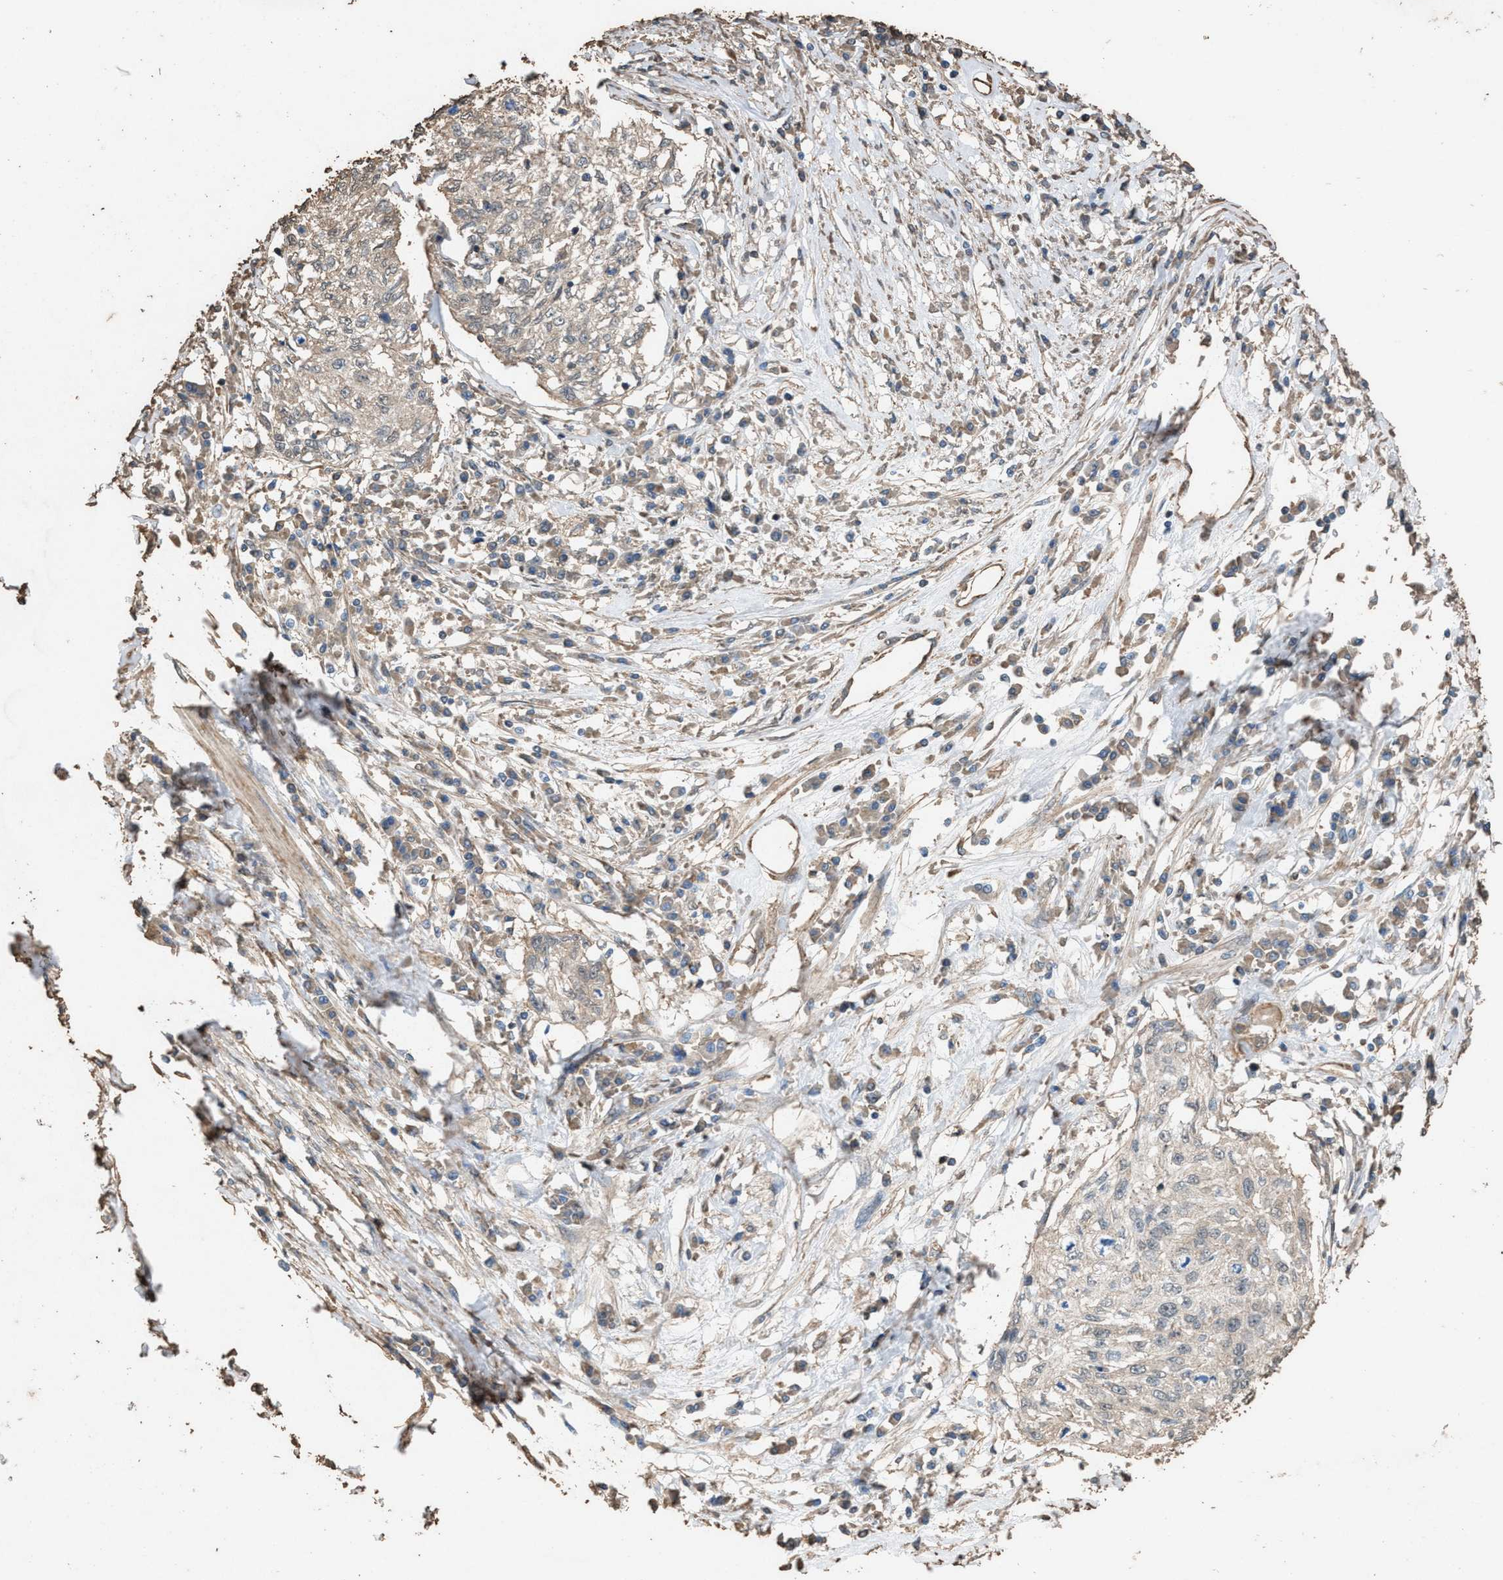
{"staining": {"intensity": "negative", "quantity": "none", "location": "none"}, "tissue": "cervical cancer", "cell_type": "Tumor cells", "image_type": "cancer", "snomed": [{"axis": "morphology", "description": "Squamous cell carcinoma, NOS"}, {"axis": "topography", "description": "Cervix"}], "caption": "There is no significant expression in tumor cells of squamous cell carcinoma (cervical). (DAB IHC, high magnification).", "gene": "DCAF7", "patient": {"sex": "female", "age": 57}}